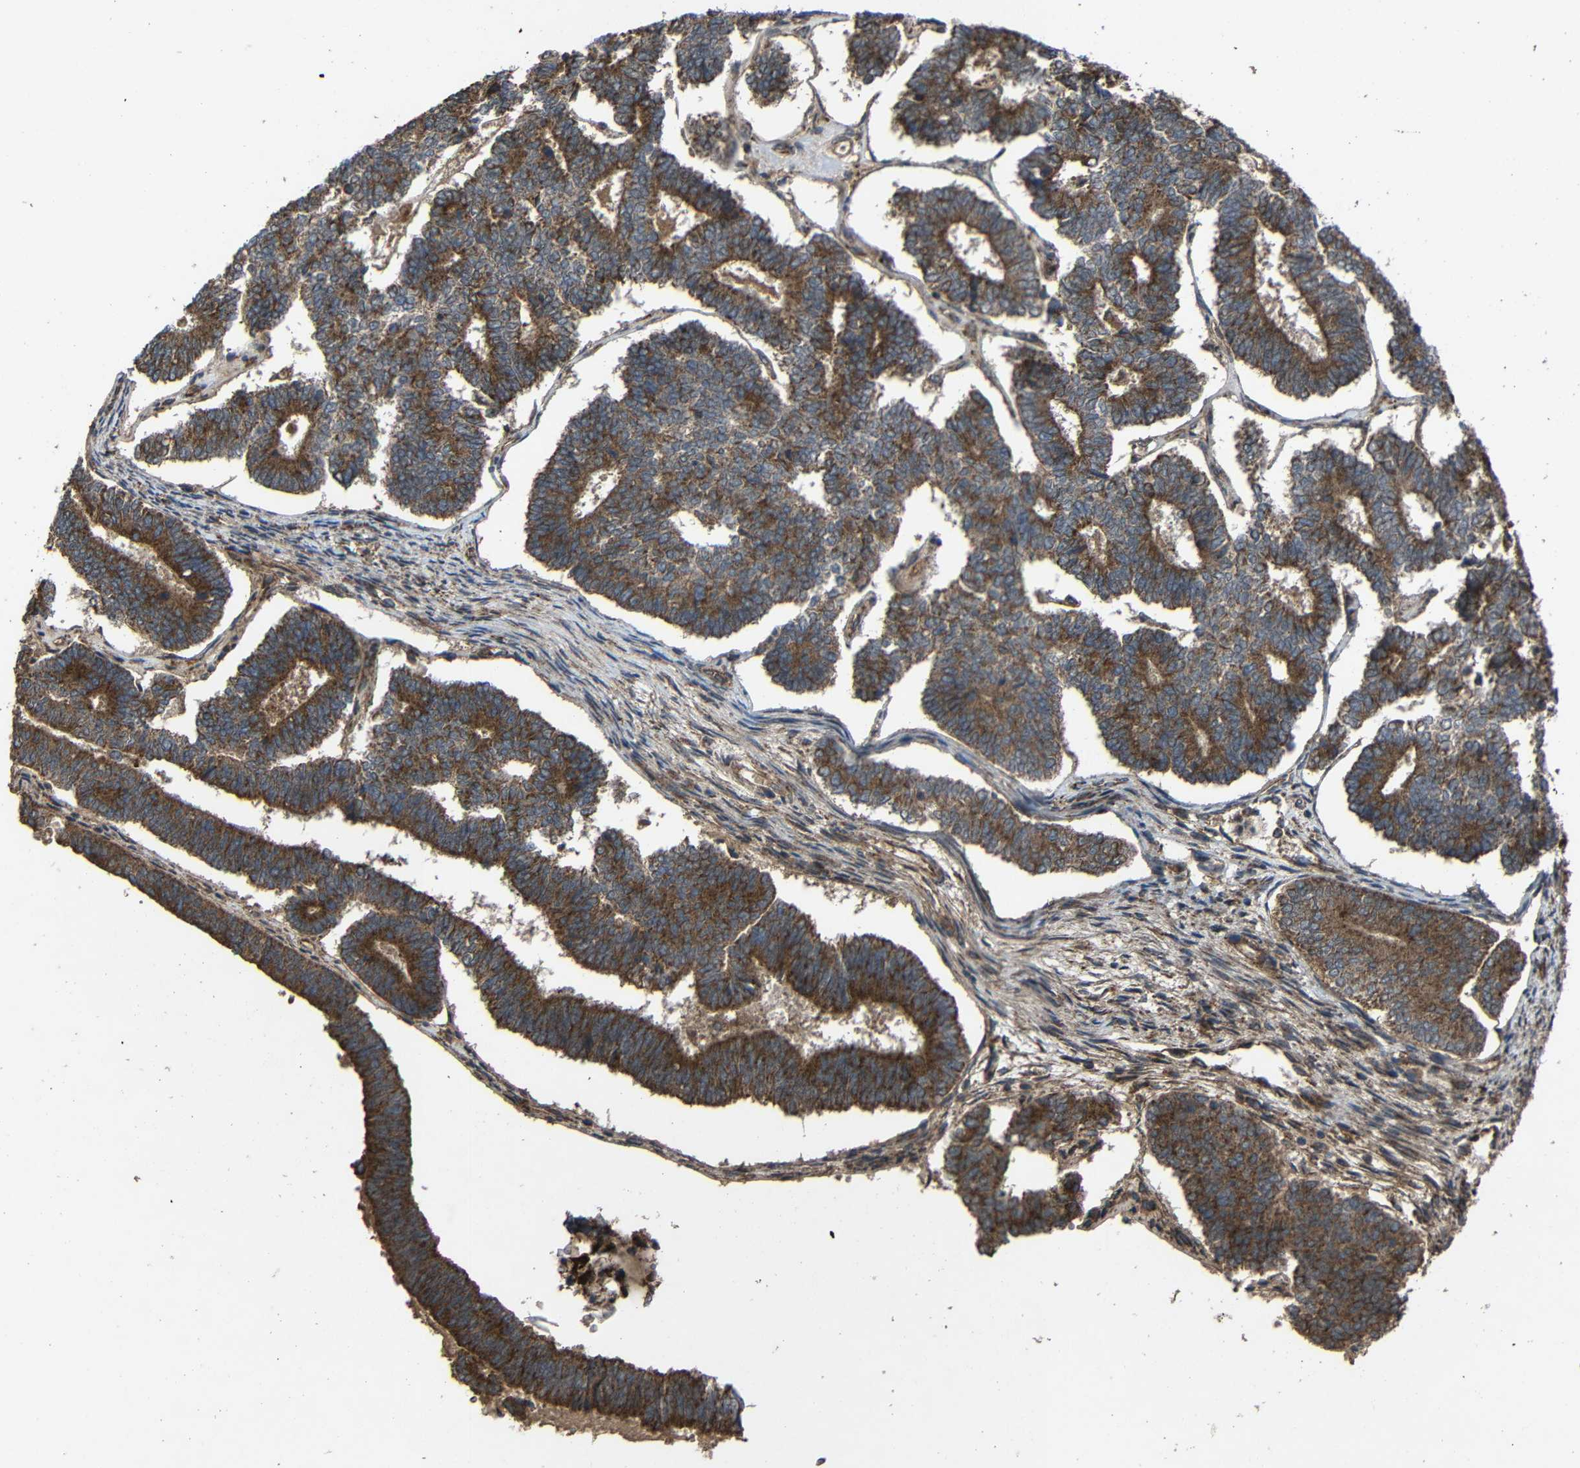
{"staining": {"intensity": "moderate", "quantity": ">75%", "location": "cytoplasmic/membranous"}, "tissue": "endometrial cancer", "cell_type": "Tumor cells", "image_type": "cancer", "snomed": [{"axis": "morphology", "description": "Adenocarcinoma, NOS"}, {"axis": "topography", "description": "Endometrium"}], "caption": "Immunohistochemical staining of human endometrial cancer displays medium levels of moderate cytoplasmic/membranous staining in approximately >75% of tumor cells. The protein is shown in brown color, while the nuclei are stained blue.", "gene": "C1GALT1", "patient": {"sex": "female", "age": 70}}